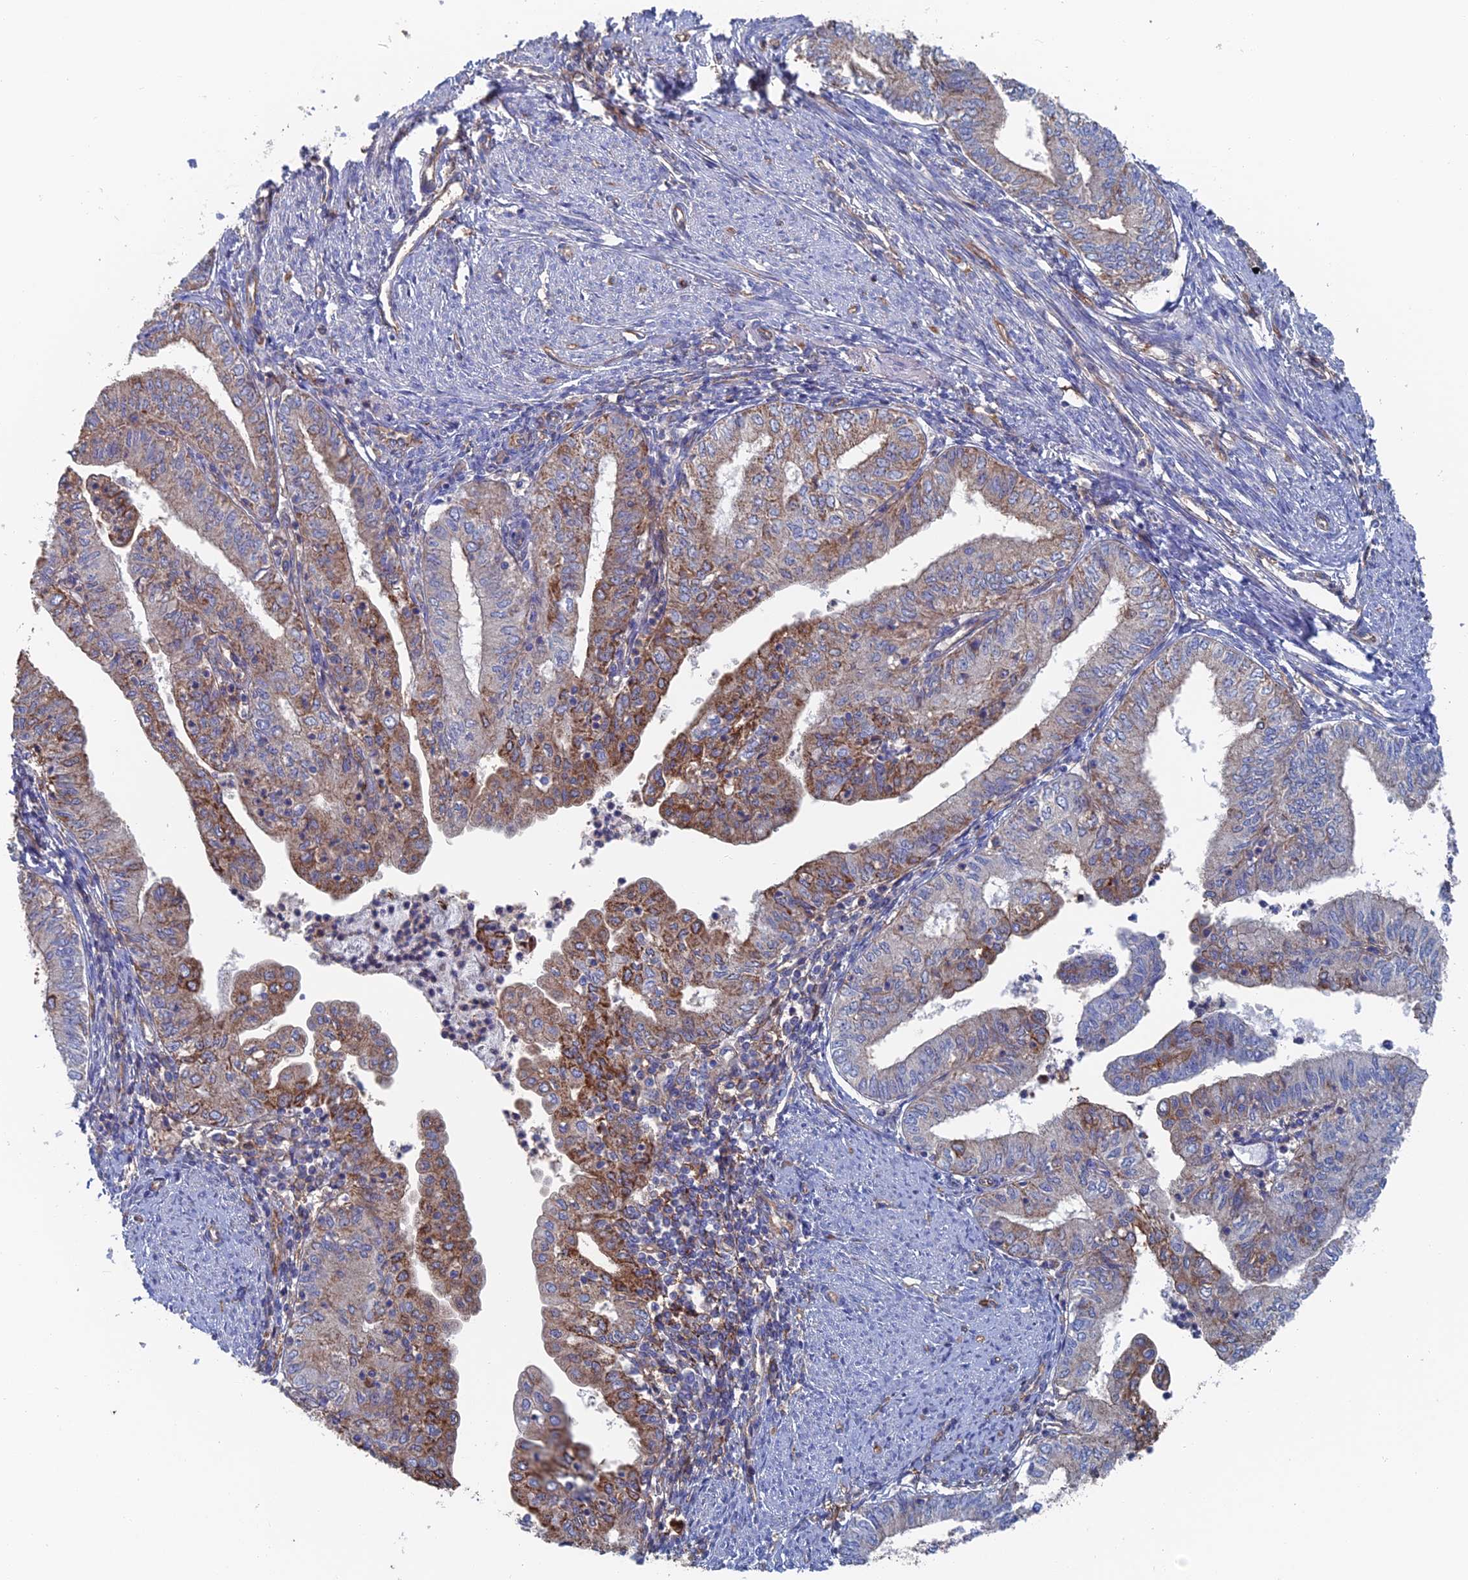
{"staining": {"intensity": "moderate", "quantity": "<25%", "location": "cytoplasmic/membranous"}, "tissue": "endometrial cancer", "cell_type": "Tumor cells", "image_type": "cancer", "snomed": [{"axis": "morphology", "description": "Adenocarcinoma, NOS"}, {"axis": "topography", "description": "Endometrium"}], "caption": "An image of human endometrial adenocarcinoma stained for a protein displays moderate cytoplasmic/membranous brown staining in tumor cells.", "gene": "SNX11", "patient": {"sex": "female", "age": 66}}